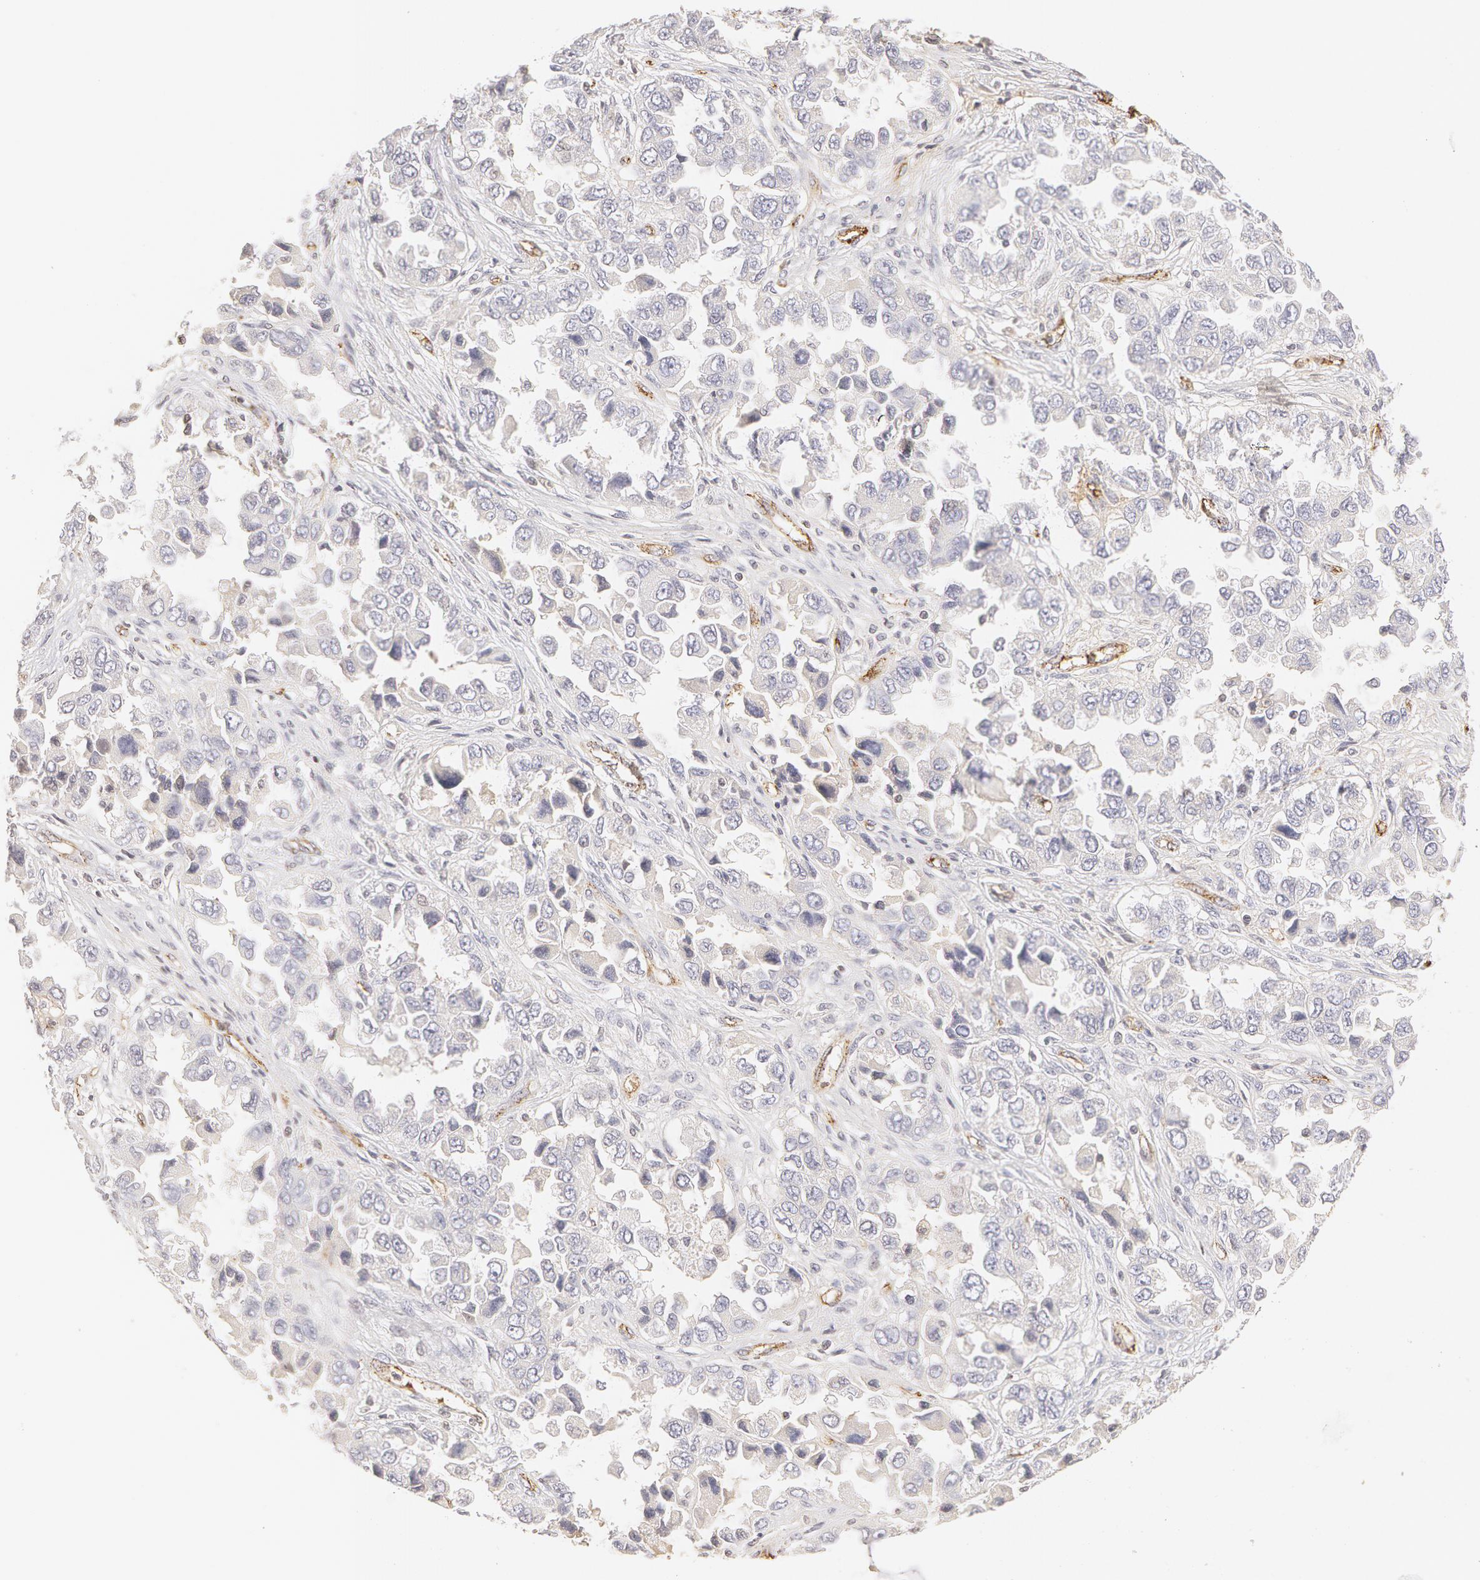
{"staining": {"intensity": "negative", "quantity": "none", "location": "none"}, "tissue": "ovarian cancer", "cell_type": "Tumor cells", "image_type": "cancer", "snomed": [{"axis": "morphology", "description": "Cystadenocarcinoma, serous, NOS"}, {"axis": "topography", "description": "Ovary"}], "caption": "This is an IHC photomicrograph of ovarian serous cystadenocarcinoma. There is no staining in tumor cells.", "gene": "VWF", "patient": {"sex": "female", "age": 84}}